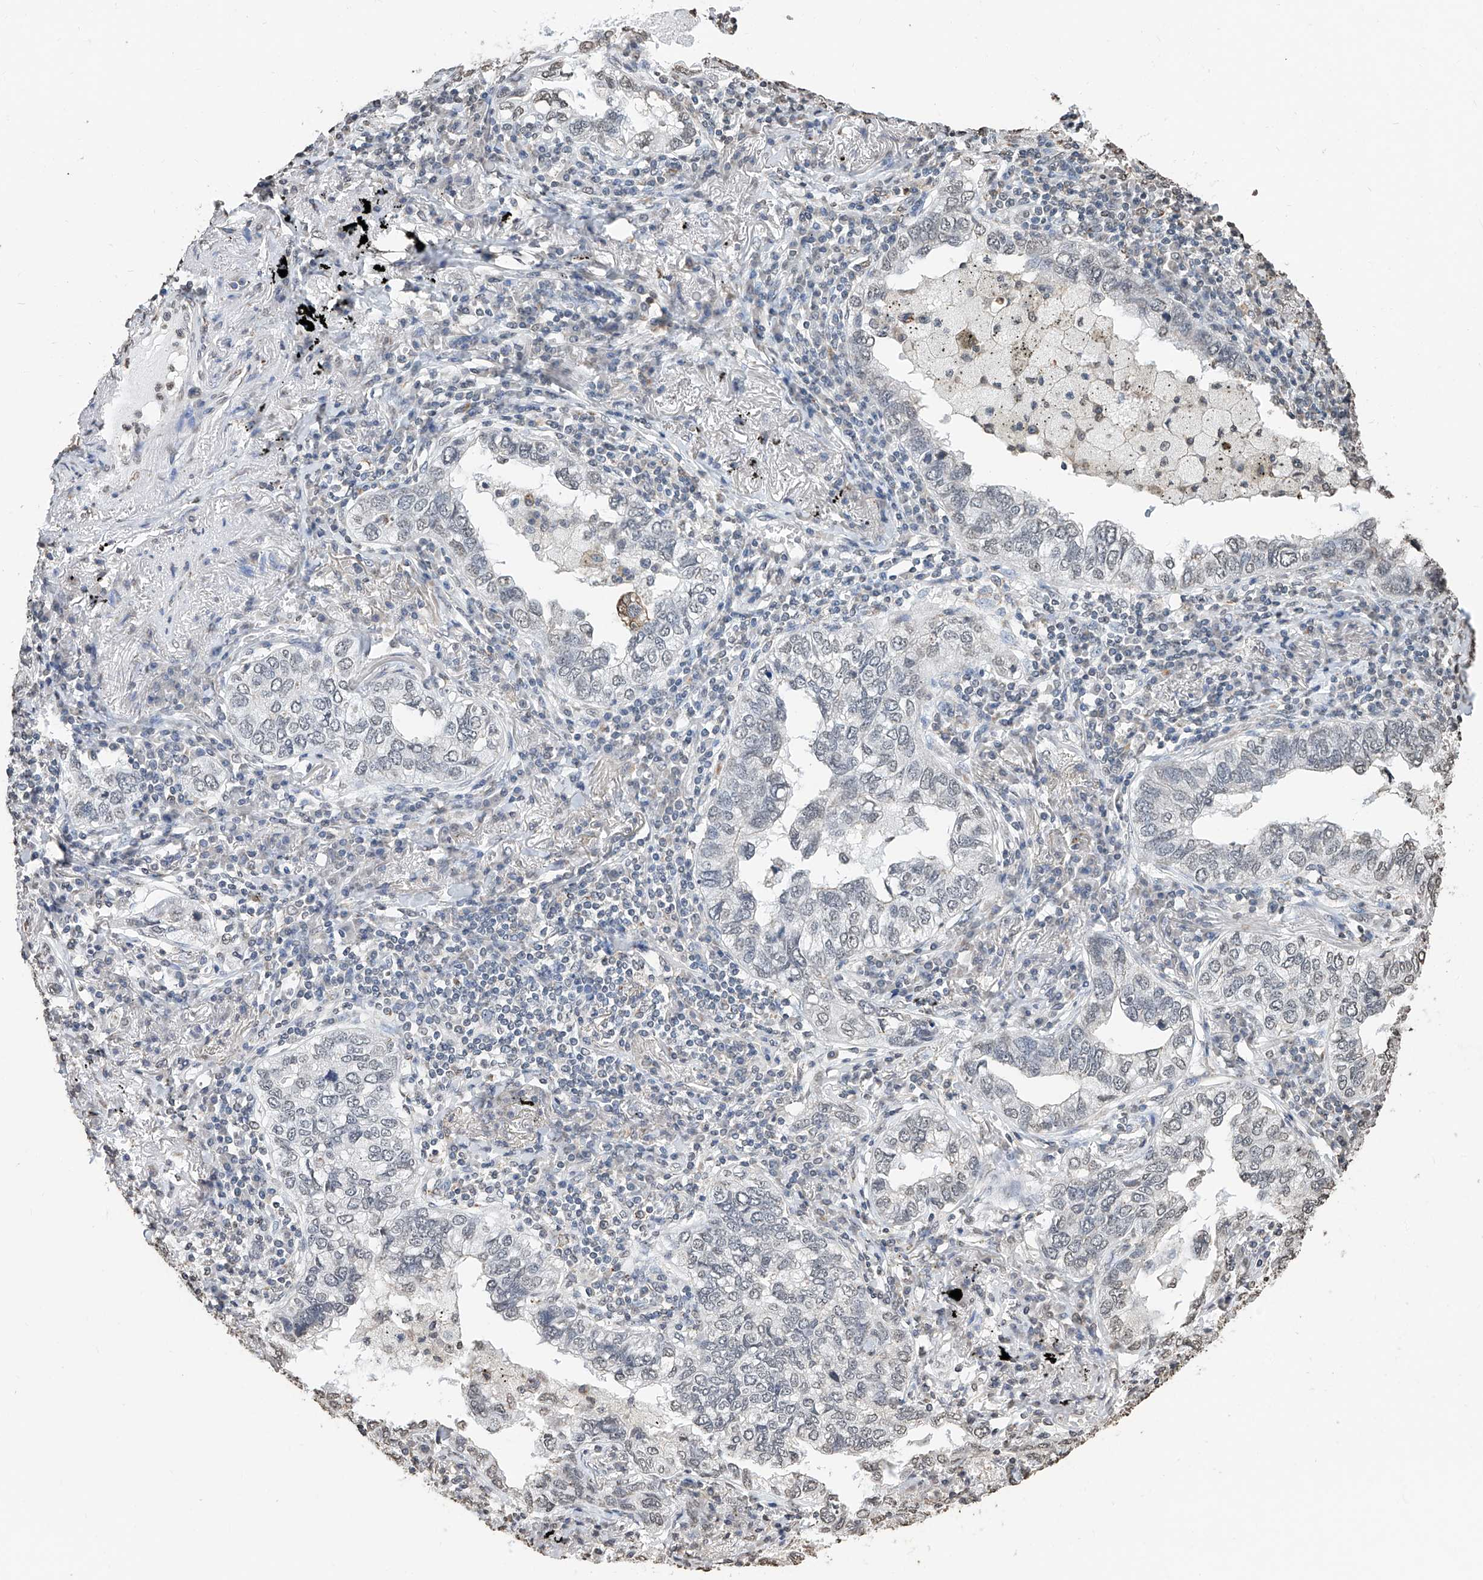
{"staining": {"intensity": "negative", "quantity": "none", "location": "none"}, "tissue": "lung cancer", "cell_type": "Tumor cells", "image_type": "cancer", "snomed": [{"axis": "morphology", "description": "Adenocarcinoma, NOS"}, {"axis": "topography", "description": "Lung"}], "caption": "There is no significant staining in tumor cells of lung cancer (adenocarcinoma). Nuclei are stained in blue.", "gene": "RP9", "patient": {"sex": "male", "age": 65}}